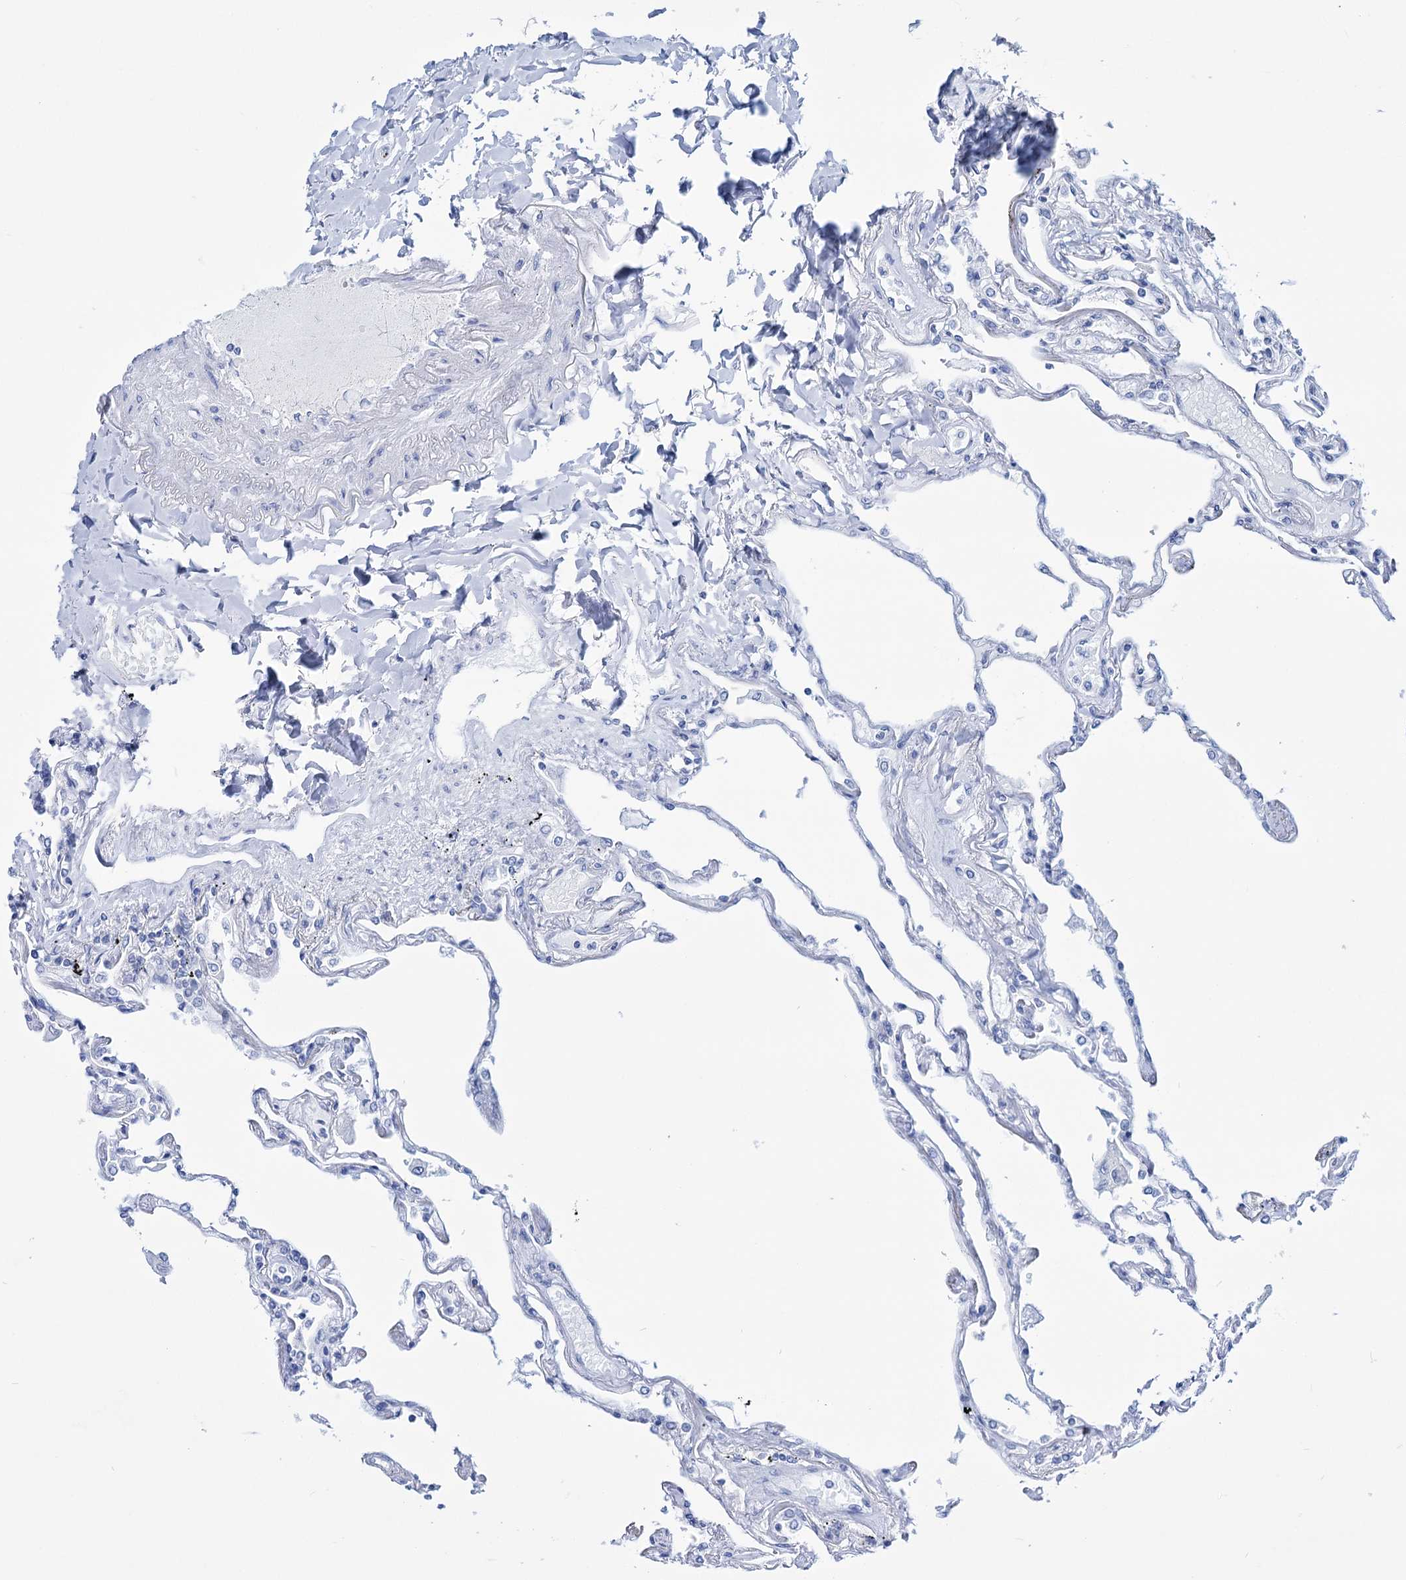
{"staining": {"intensity": "negative", "quantity": "none", "location": "none"}, "tissue": "lung", "cell_type": "Alveolar cells", "image_type": "normal", "snomed": [{"axis": "morphology", "description": "Normal tissue, NOS"}, {"axis": "topography", "description": "Lung"}], "caption": "Immunohistochemistry (IHC) image of unremarkable lung: human lung stained with DAB (3,3'-diaminobenzidine) demonstrates no significant protein staining in alveolar cells.", "gene": "FBXW12", "patient": {"sex": "female", "age": 67}}